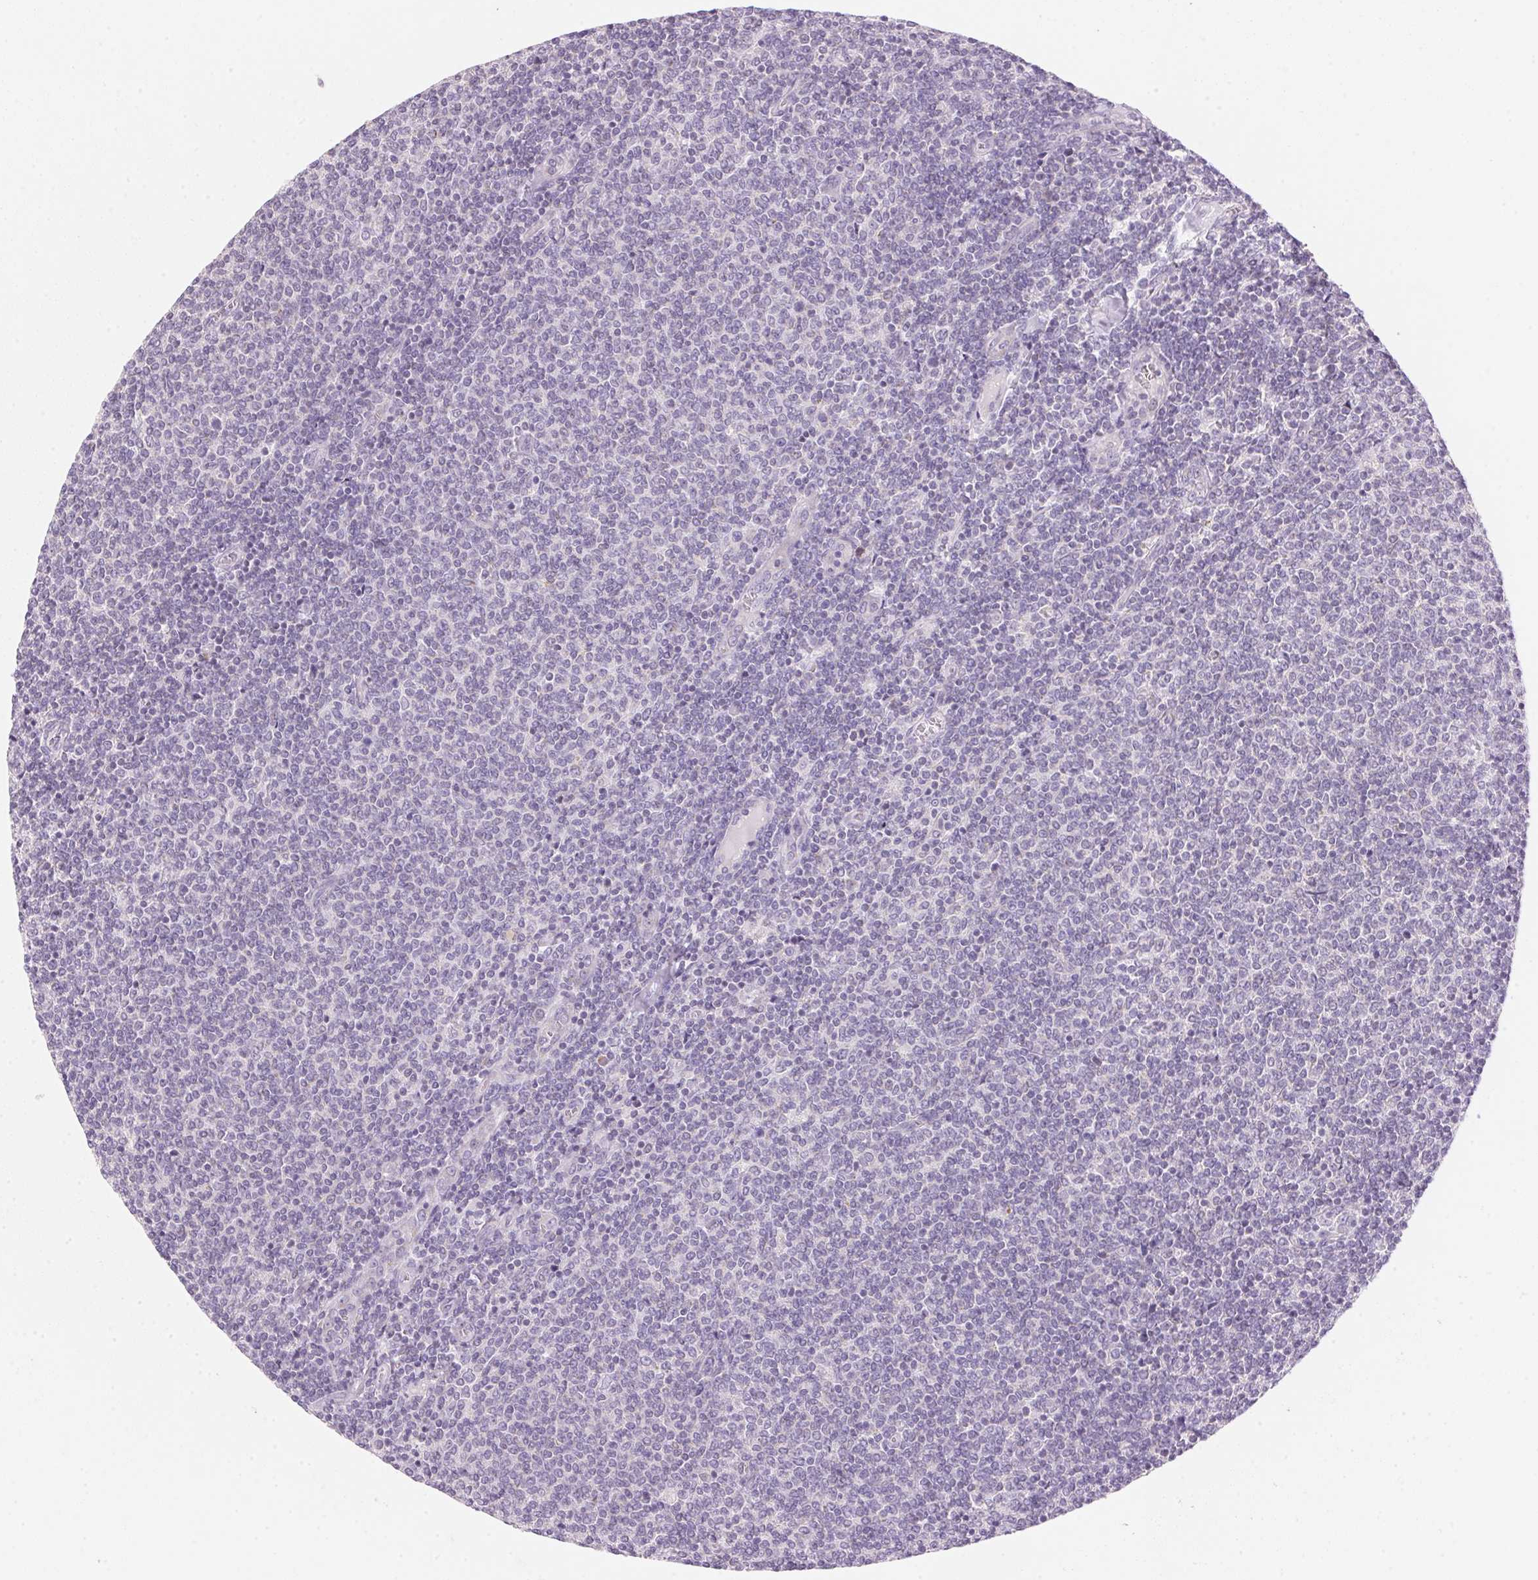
{"staining": {"intensity": "negative", "quantity": "none", "location": "none"}, "tissue": "lymphoma", "cell_type": "Tumor cells", "image_type": "cancer", "snomed": [{"axis": "morphology", "description": "Malignant lymphoma, non-Hodgkin's type, Low grade"}, {"axis": "topography", "description": "Lymph node"}], "caption": "Immunohistochemistry (IHC) micrograph of human lymphoma stained for a protein (brown), which demonstrates no staining in tumor cells. Nuclei are stained in blue.", "gene": "CYP11B1", "patient": {"sex": "male", "age": 52}}